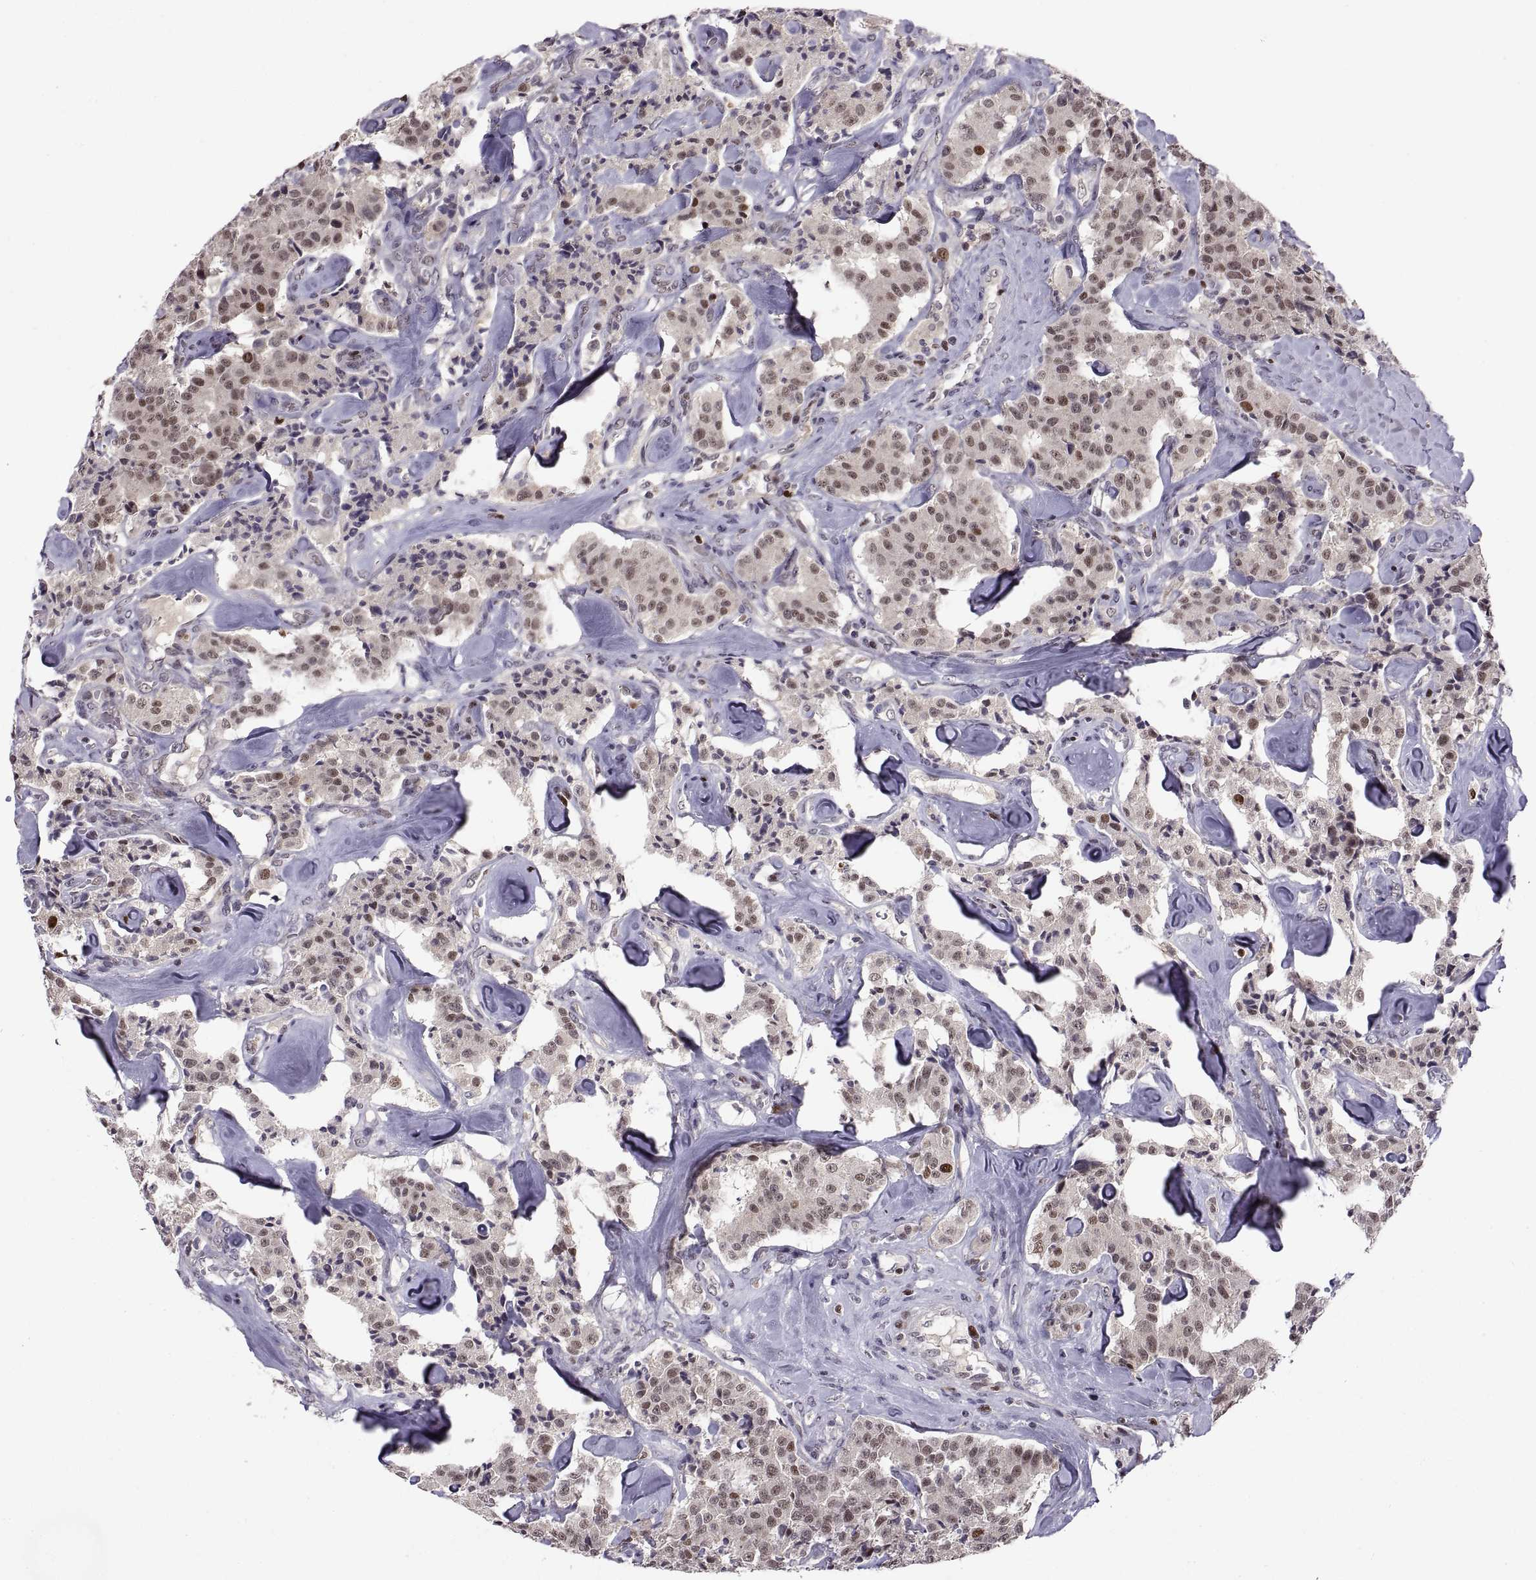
{"staining": {"intensity": "weak", "quantity": "25%-75%", "location": "nuclear"}, "tissue": "carcinoid", "cell_type": "Tumor cells", "image_type": "cancer", "snomed": [{"axis": "morphology", "description": "Carcinoid, malignant, NOS"}, {"axis": "topography", "description": "Pancreas"}], "caption": "Tumor cells show low levels of weak nuclear positivity in about 25%-75% of cells in human carcinoid.", "gene": "CHFR", "patient": {"sex": "male", "age": 41}}